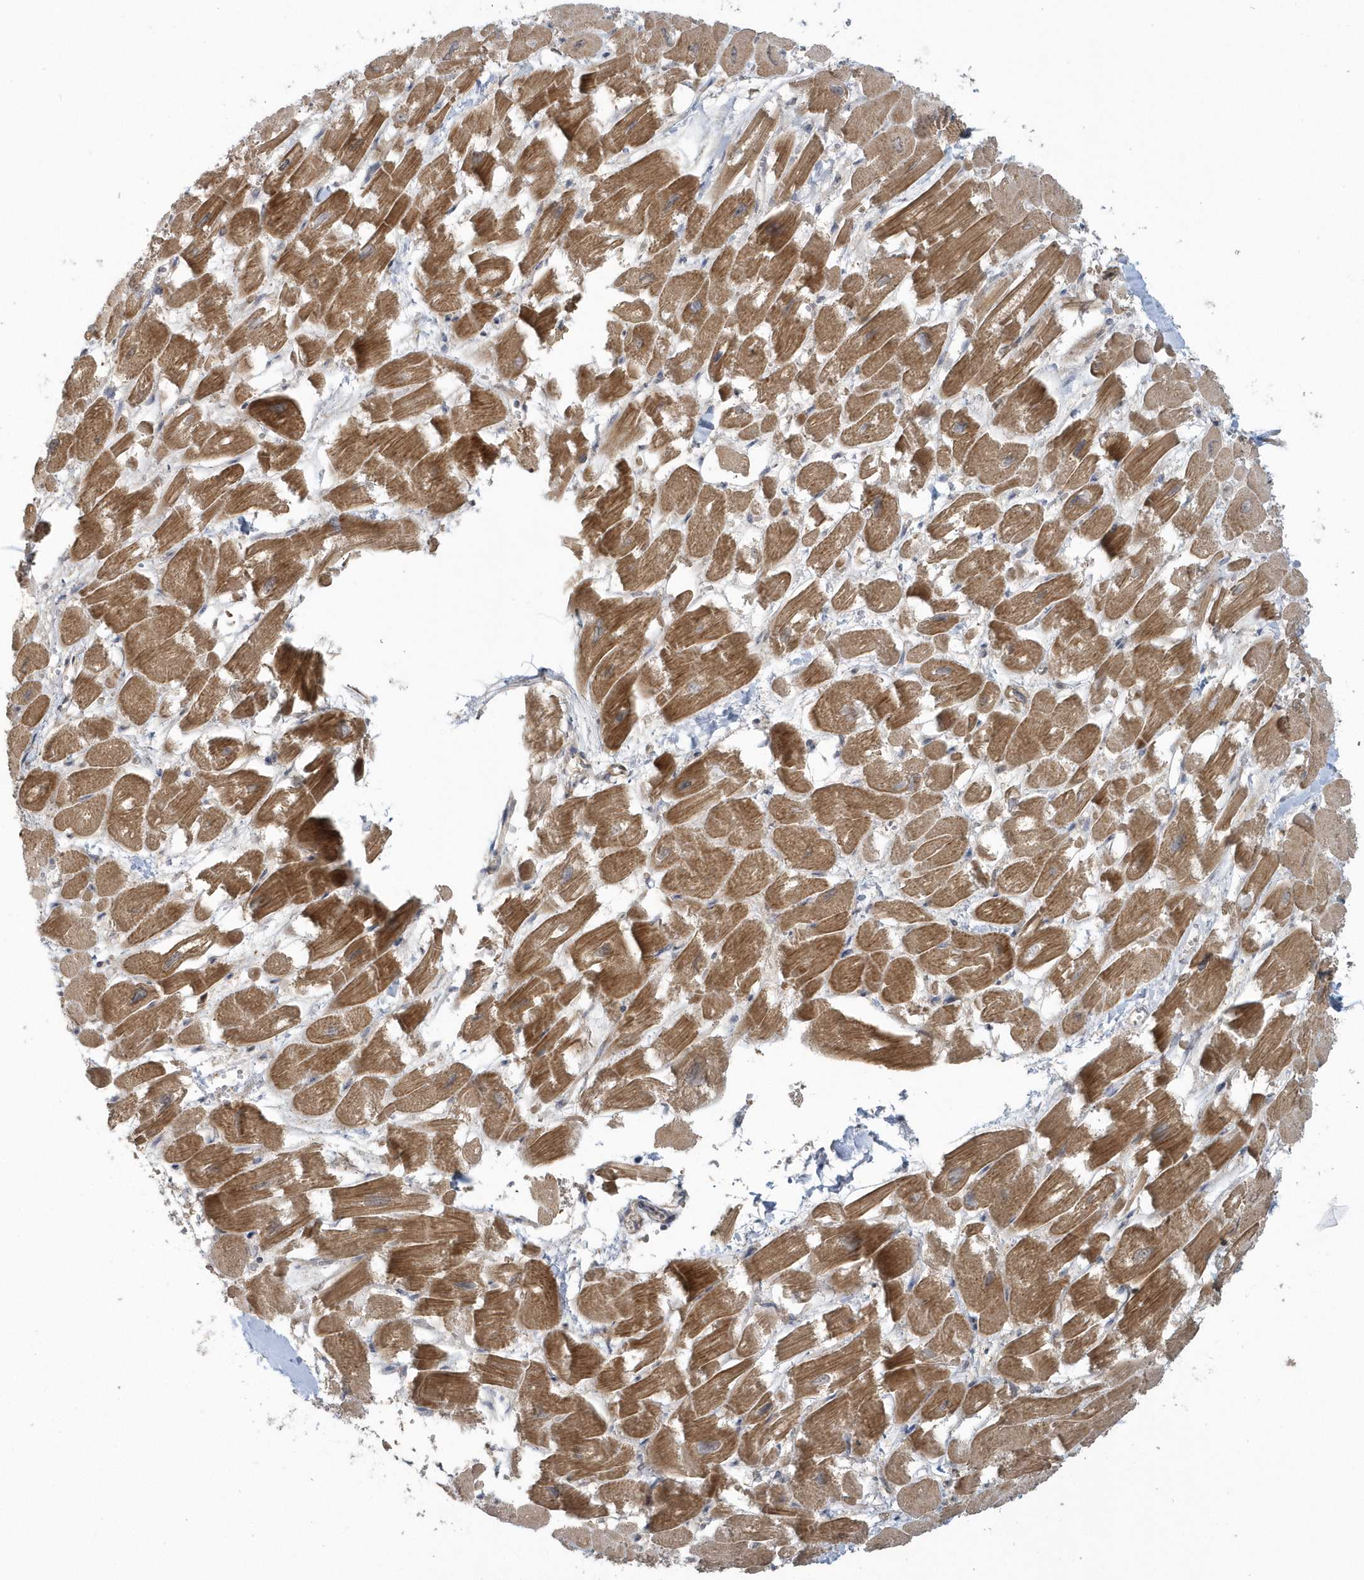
{"staining": {"intensity": "moderate", "quantity": ">75%", "location": "cytoplasmic/membranous"}, "tissue": "heart muscle", "cell_type": "Cardiomyocytes", "image_type": "normal", "snomed": [{"axis": "morphology", "description": "Normal tissue, NOS"}, {"axis": "topography", "description": "Heart"}], "caption": "This micrograph displays immunohistochemistry (IHC) staining of benign human heart muscle, with medium moderate cytoplasmic/membranous staining in about >75% of cardiomyocytes.", "gene": "THG1L", "patient": {"sex": "male", "age": 54}}